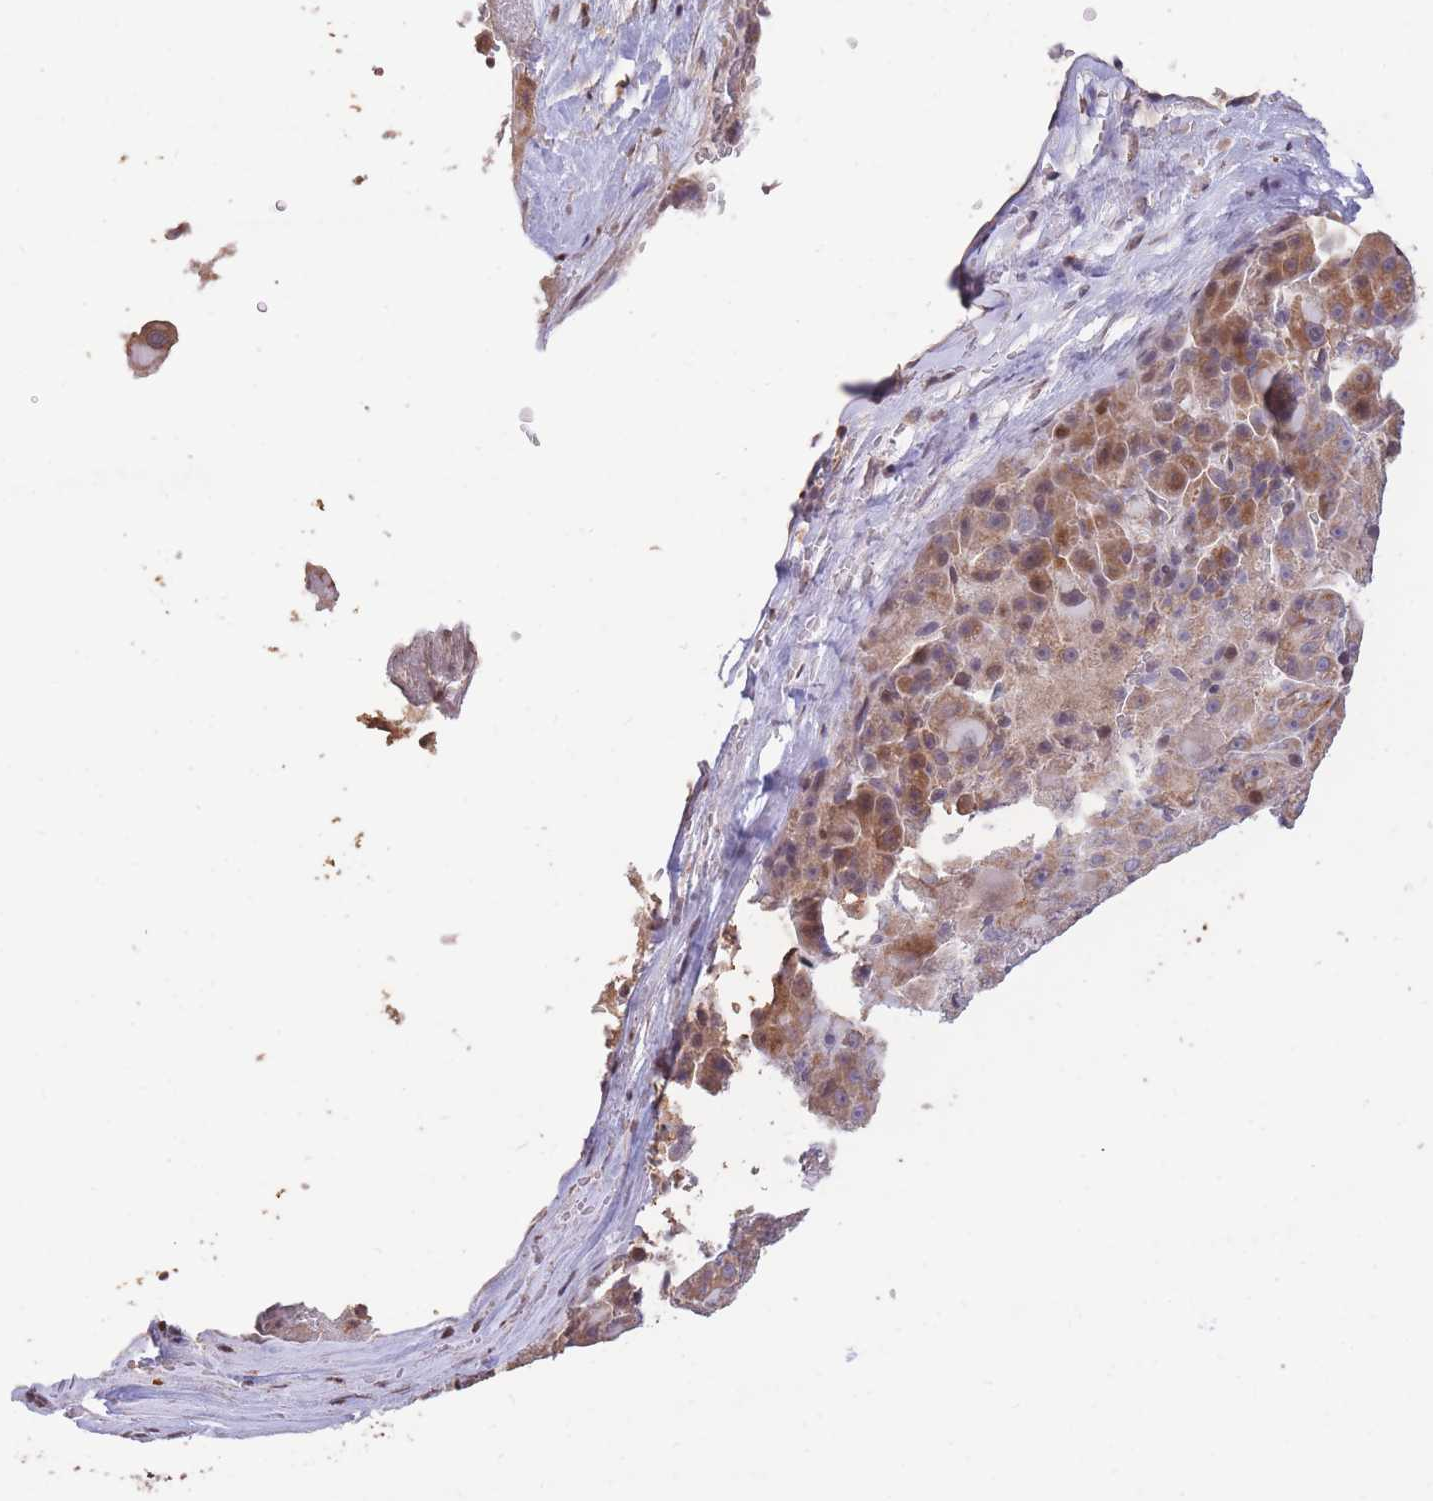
{"staining": {"intensity": "moderate", "quantity": ">75%", "location": "cytoplasmic/membranous"}, "tissue": "liver cancer", "cell_type": "Tumor cells", "image_type": "cancer", "snomed": [{"axis": "morphology", "description": "Carcinoma, Hepatocellular, NOS"}, {"axis": "topography", "description": "Liver"}], "caption": "Immunohistochemistry (IHC) (DAB) staining of human liver hepatocellular carcinoma exhibits moderate cytoplasmic/membranous protein positivity in about >75% of tumor cells. The protein of interest is shown in brown color, while the nuclei are stained blue.", "gene": "RGS14", "patient": {"sex": "male", "age": 76}}